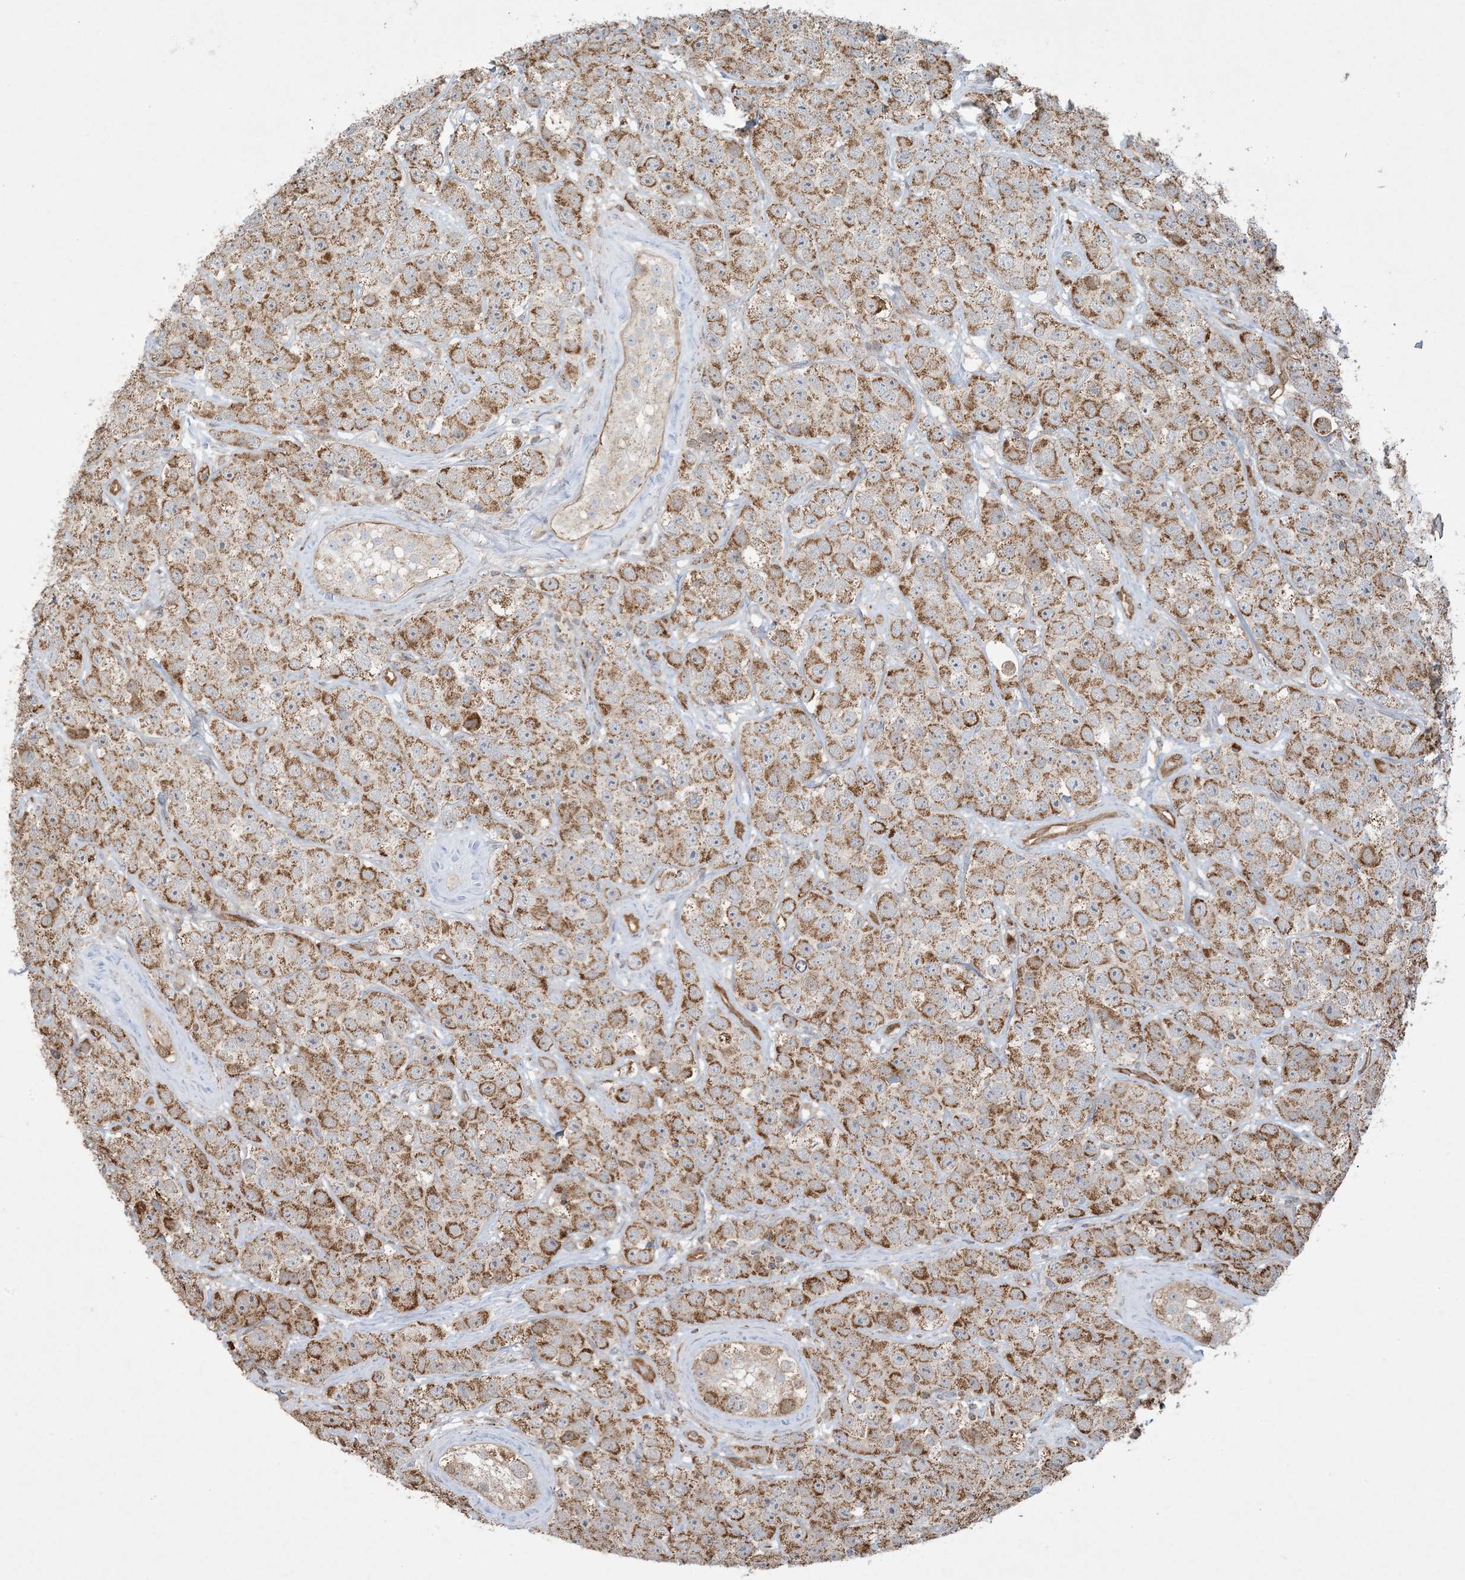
{"staining": {"intensity": "moderate", "quantity": ">75%", "location": "cytoplasmic/membranous"}, "tissue": "testis cancer", "cell_type": "Tumor cells", "image_type": "cancer", "snomed": [{"axis": "morphology", "description": "Seminoma, NOS"}, {"axis": "topography", "description": "Testis"}], "caption": "Tumor cells reveal moderate cytoplasmic/membranous staining in approximately >75% of cells in testis cancer (seminoma).", "gene": "PPM1F", "patient": {"sex": "male", "age": 28}}